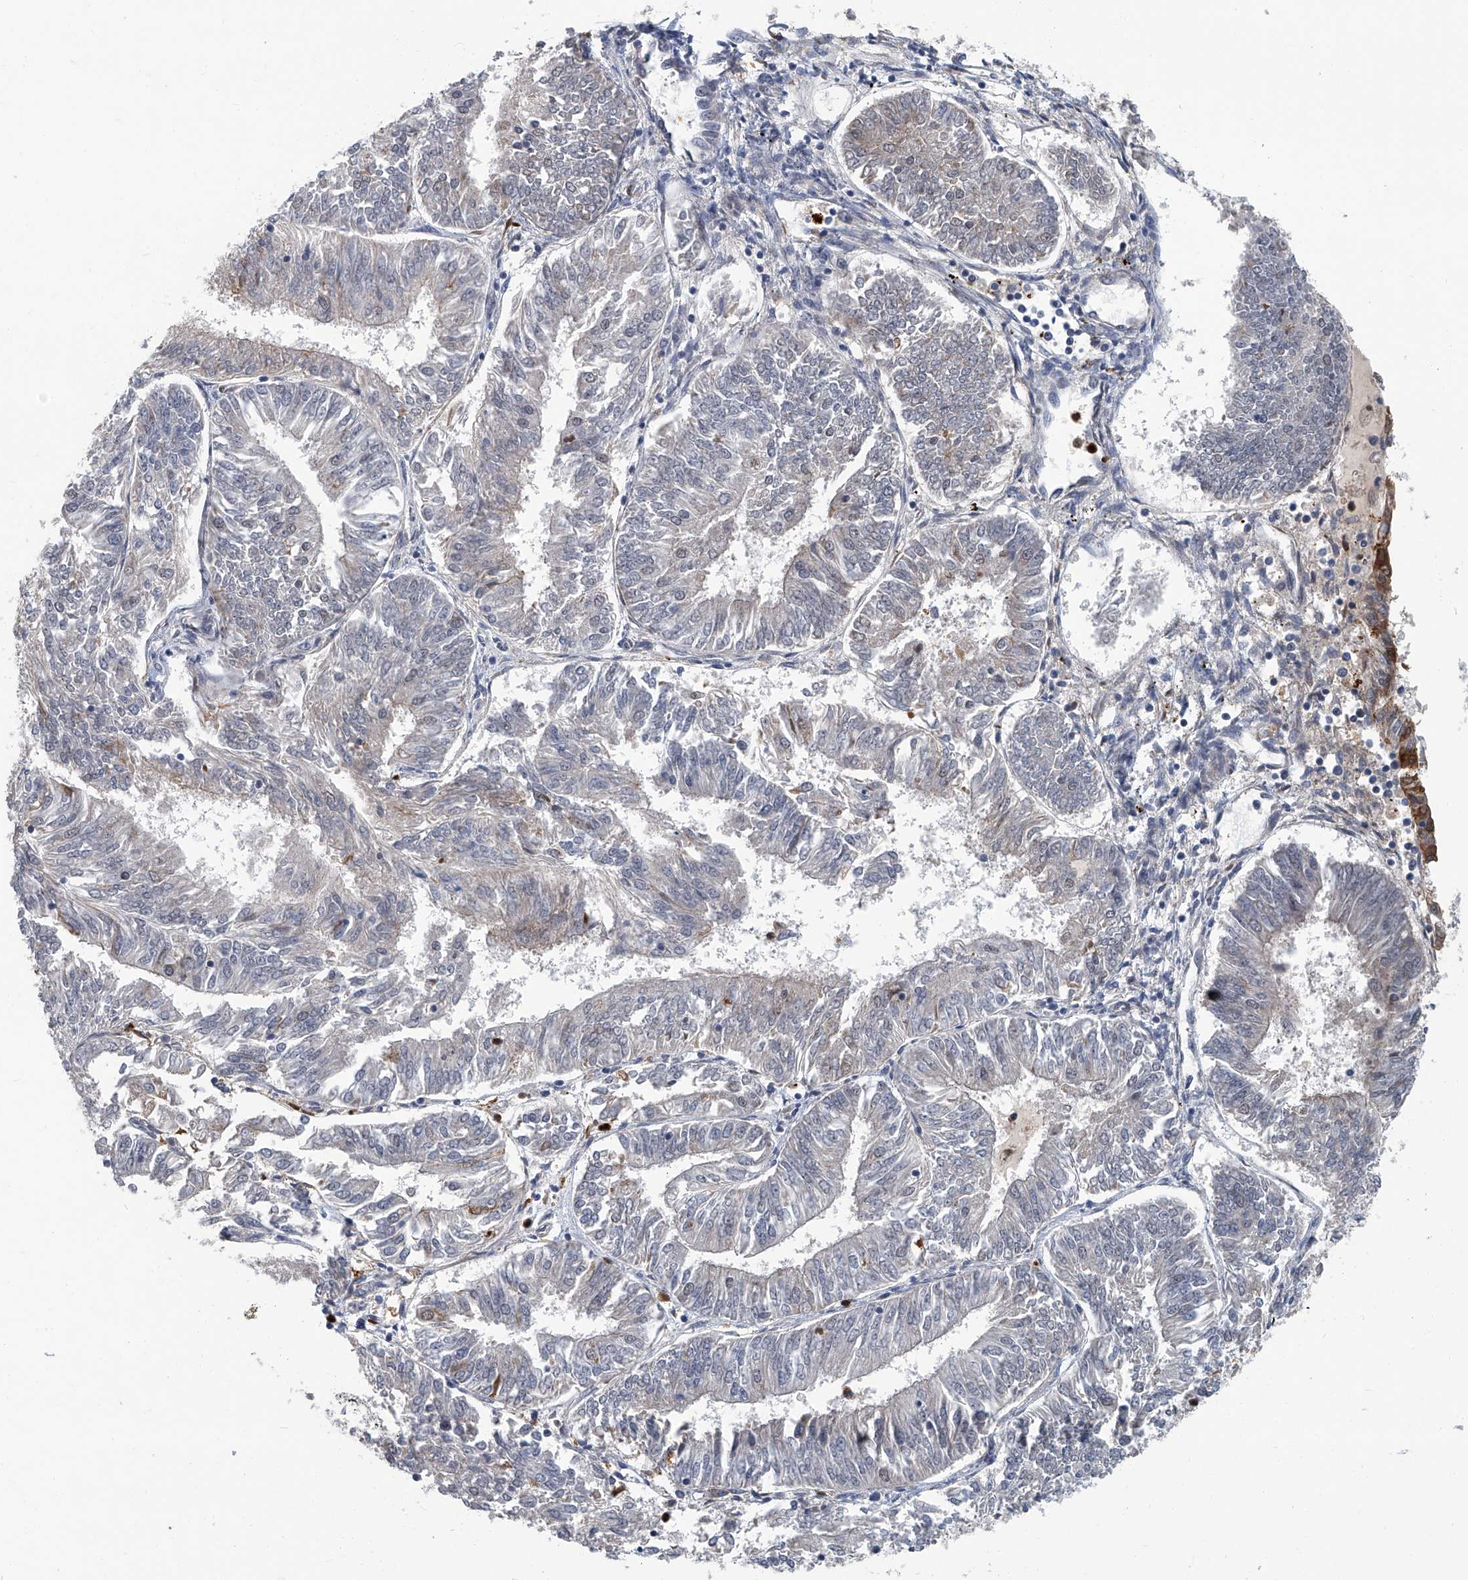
{"staining": {"intensity": "negative", "quantity": "none", "location": "none"}, "tissue": "endometrial cancer", "cell_type": "Tumor cells", "image_type": "cancer", "snomed": [{"axis": "morphology", "description": "Adenocarcinoma, NOS"}, {"axis": "topography", "description": "Endometrium"}], "caption": "IHC of human endometrial adenocarcinoma exhibits no expression in tumor cells.", "gene": "AKNAD1", "patient": {"sex": "female", "age": 58}}